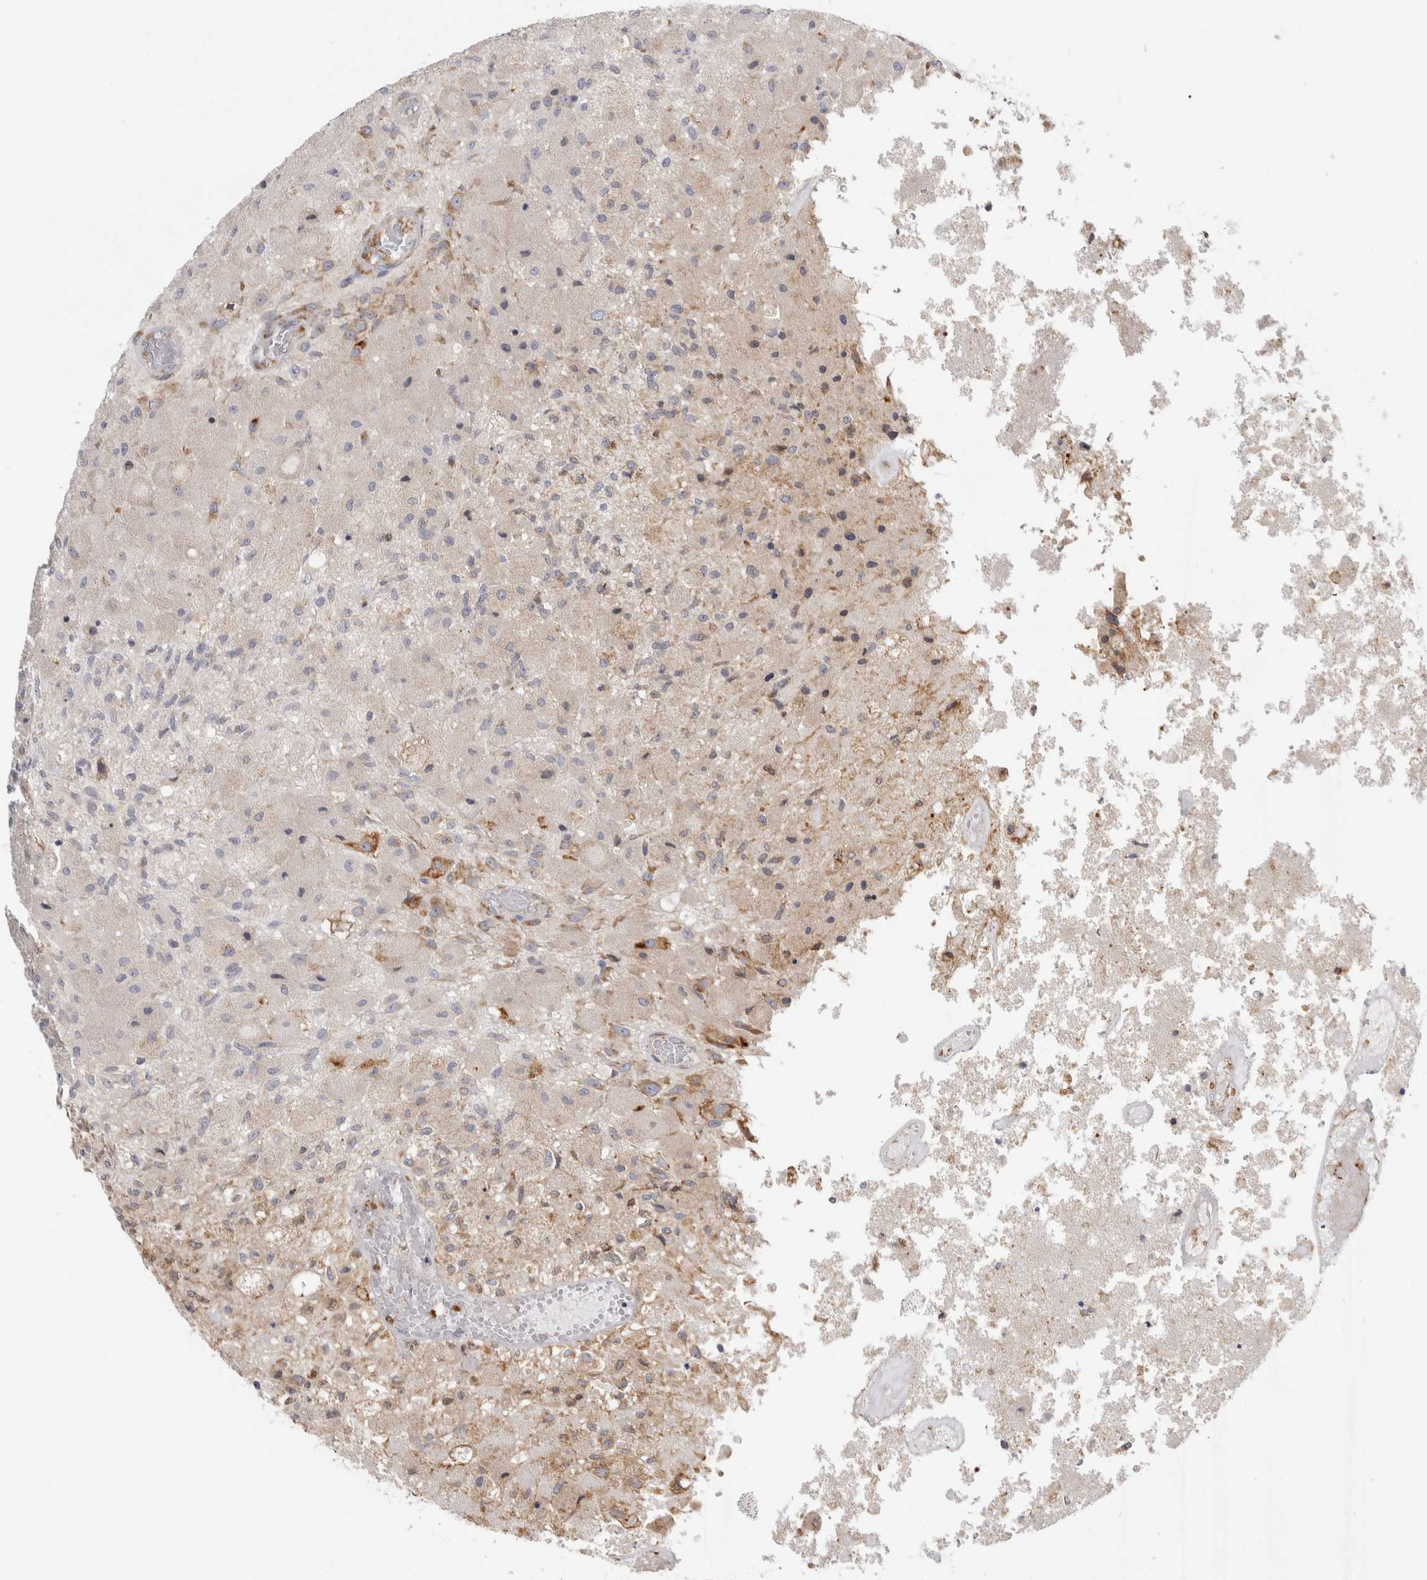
{"staining": {"intensity": "negative", "quantity": "none", "location": "none"}, "tissue": "glioma", "cell_type": "Tumor cells", "image_type": "cancer", "snomed": [{"axis": "morphology", "description": "Normal tissue, NOS"}, {"axis": "morphology", "description": "Glioma, malignant, High grade"}, {"axis": "topography", "description": "Cerebral cortex"}], "caption": "This micrograph is of glioma stained with immunohistochemistry to label a protein in brown with the nuclei are counter-stained blue. There is no expression in tumor cells. (Stains: DAB (3,3'-diaminobenzidine) immunohistochemistry with hematoxylin counter stain, Microscopy: brightfield microscopy at high magnification).", "gene": "RPN2", "patient": {"sex": "male", "age": 77}}